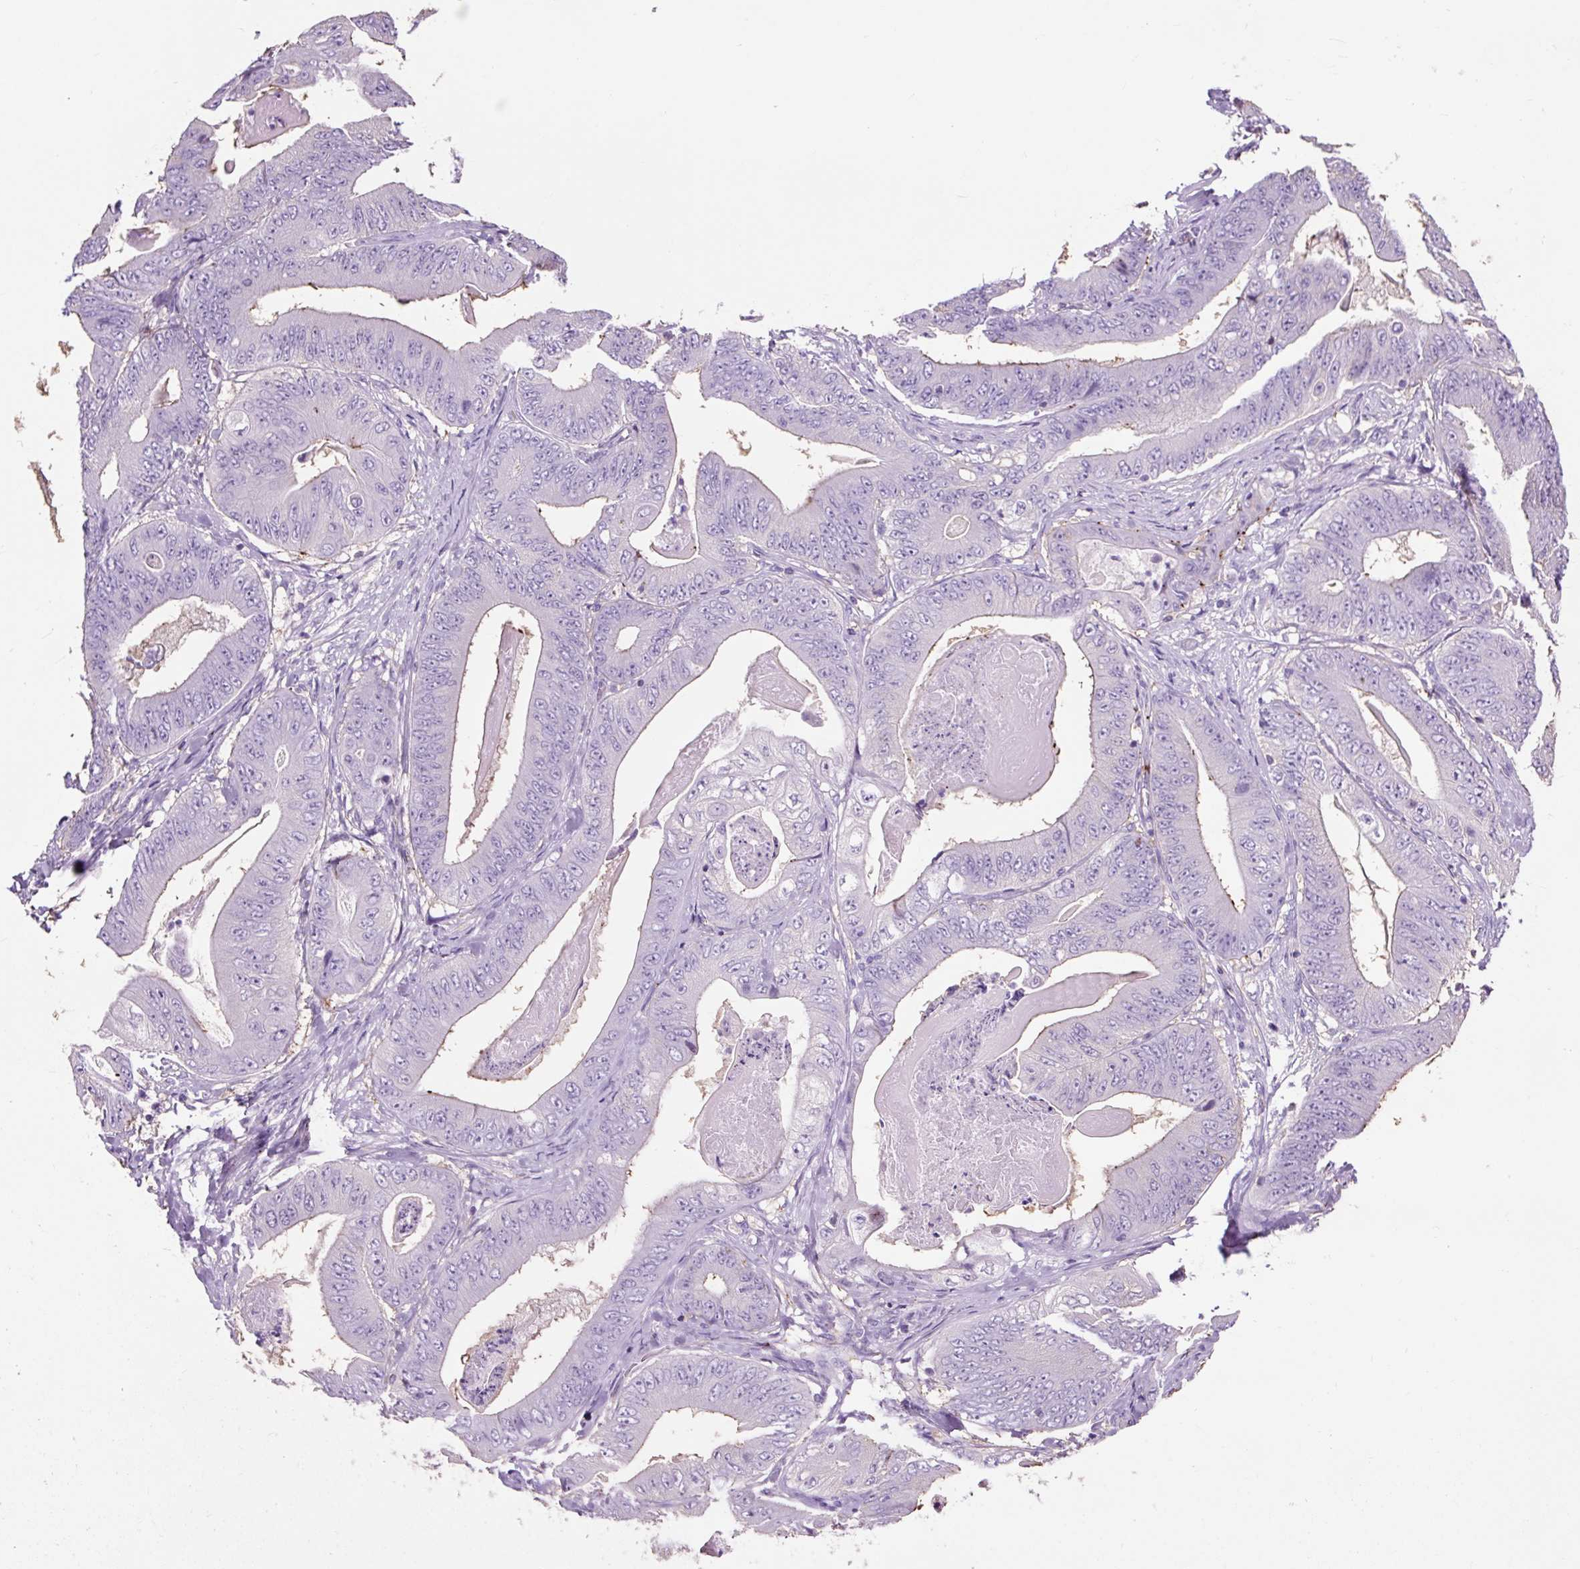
{"staining": {"intensity": "negative", "quantity": "none", "location": "none"}, "tissue": "stomach cancer", "cell_type": "Tumor cells", "image_type": "cancer", "snomed": [{"axis": "morphology", "description": "Adenocarcinoma, NOS"}, {"axis": "topography", "description": "Stomach"}], "caption": "This is a image of IHC staining of stomach cancer, which shows no expression in tumor cells.", "gene": "OR10A7", "patient": {"sex": "female", "age": 73}}